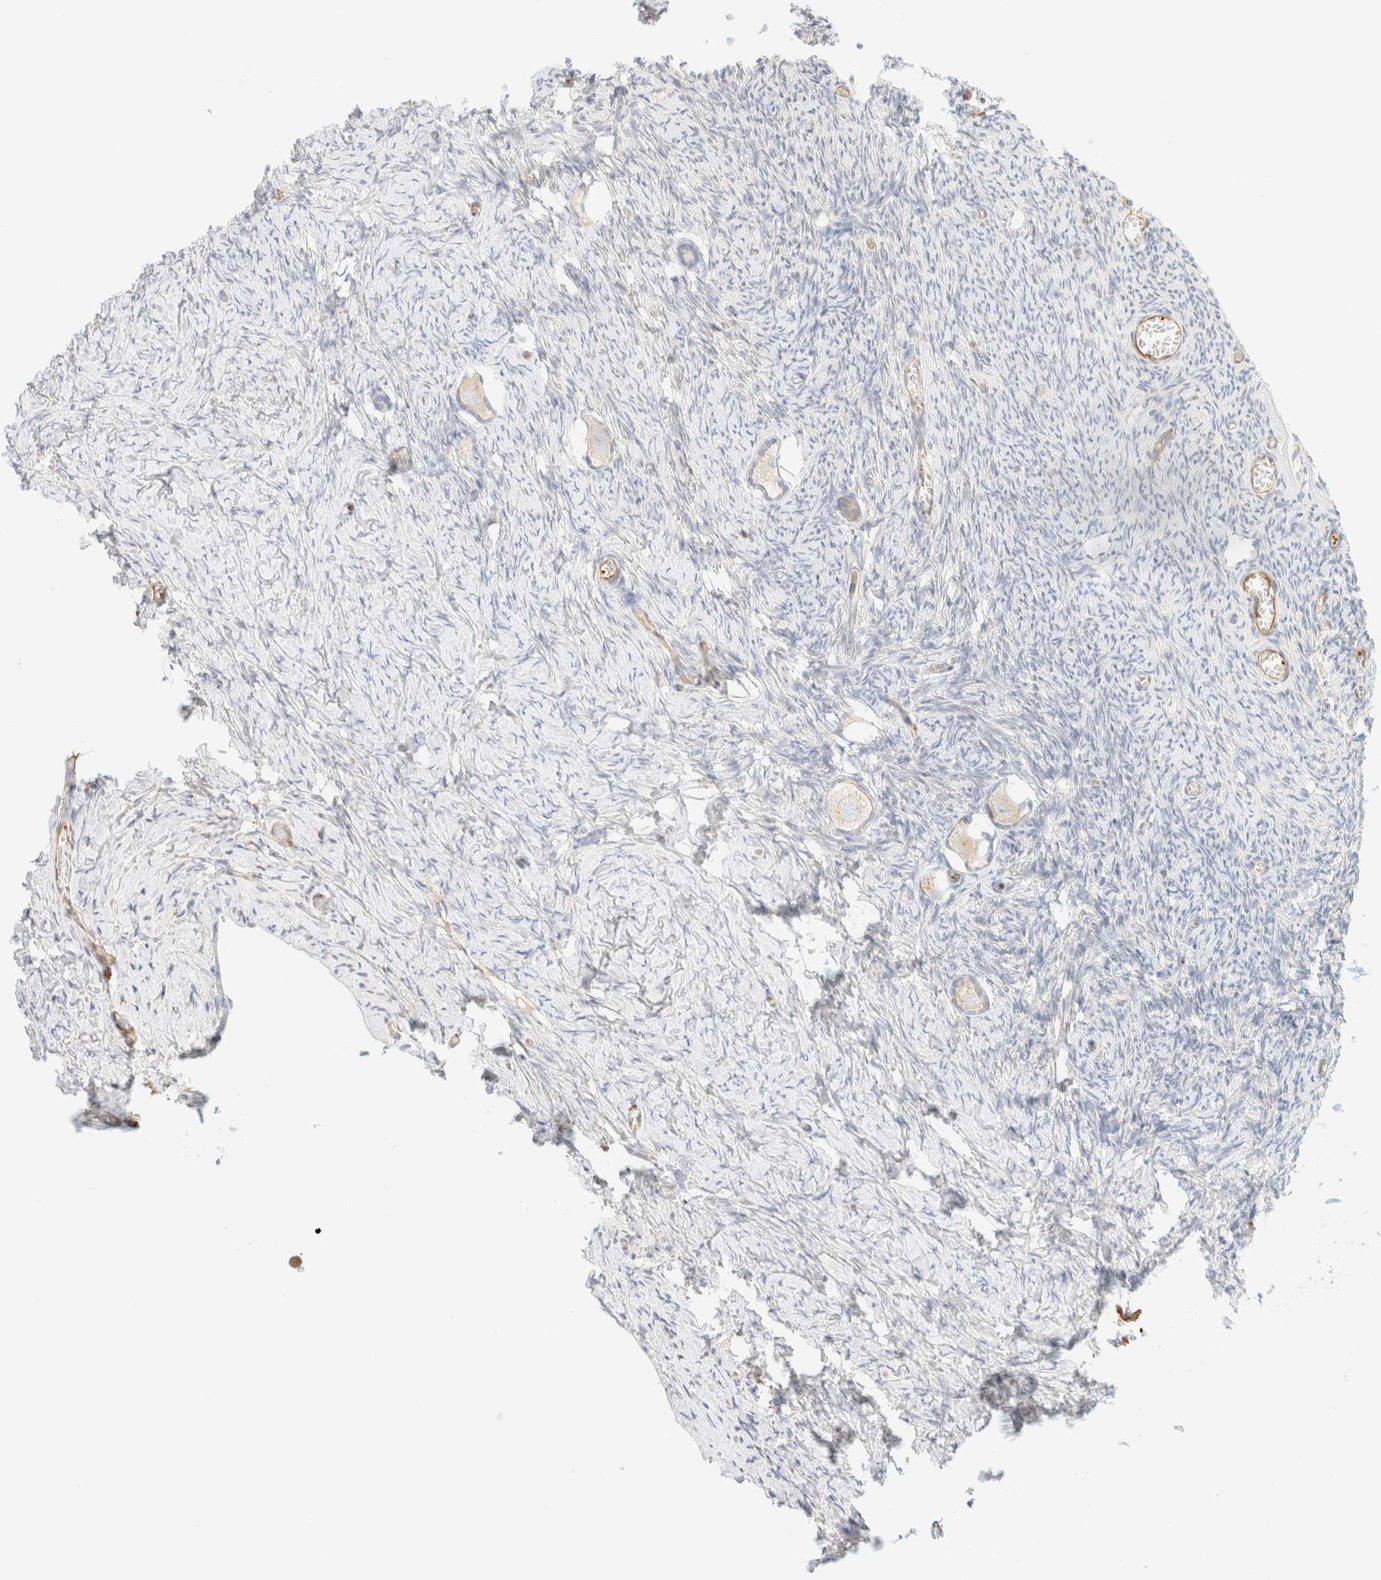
{"staining": {"intensity": "negative", "quantity": "none", "location": "none"}, "tissue": "ovary", "cell_type": "Follicle cells", "image_type": "normal", "snomed": [{"axis": "morphology", "description": "Normal tissue, NOS"}, {"axis": "topography", "description": "Ovary"}], "caption": "Immunohistochemistry of benign human ovary shows no staining in follicle cells. (DAB (3,3'-diaminobenzidine) immunohistochemistry (IHC) with hematoxylin counter stain).", "gene": "OTOP2", "patient": {"sex": "female", "age": 27}}